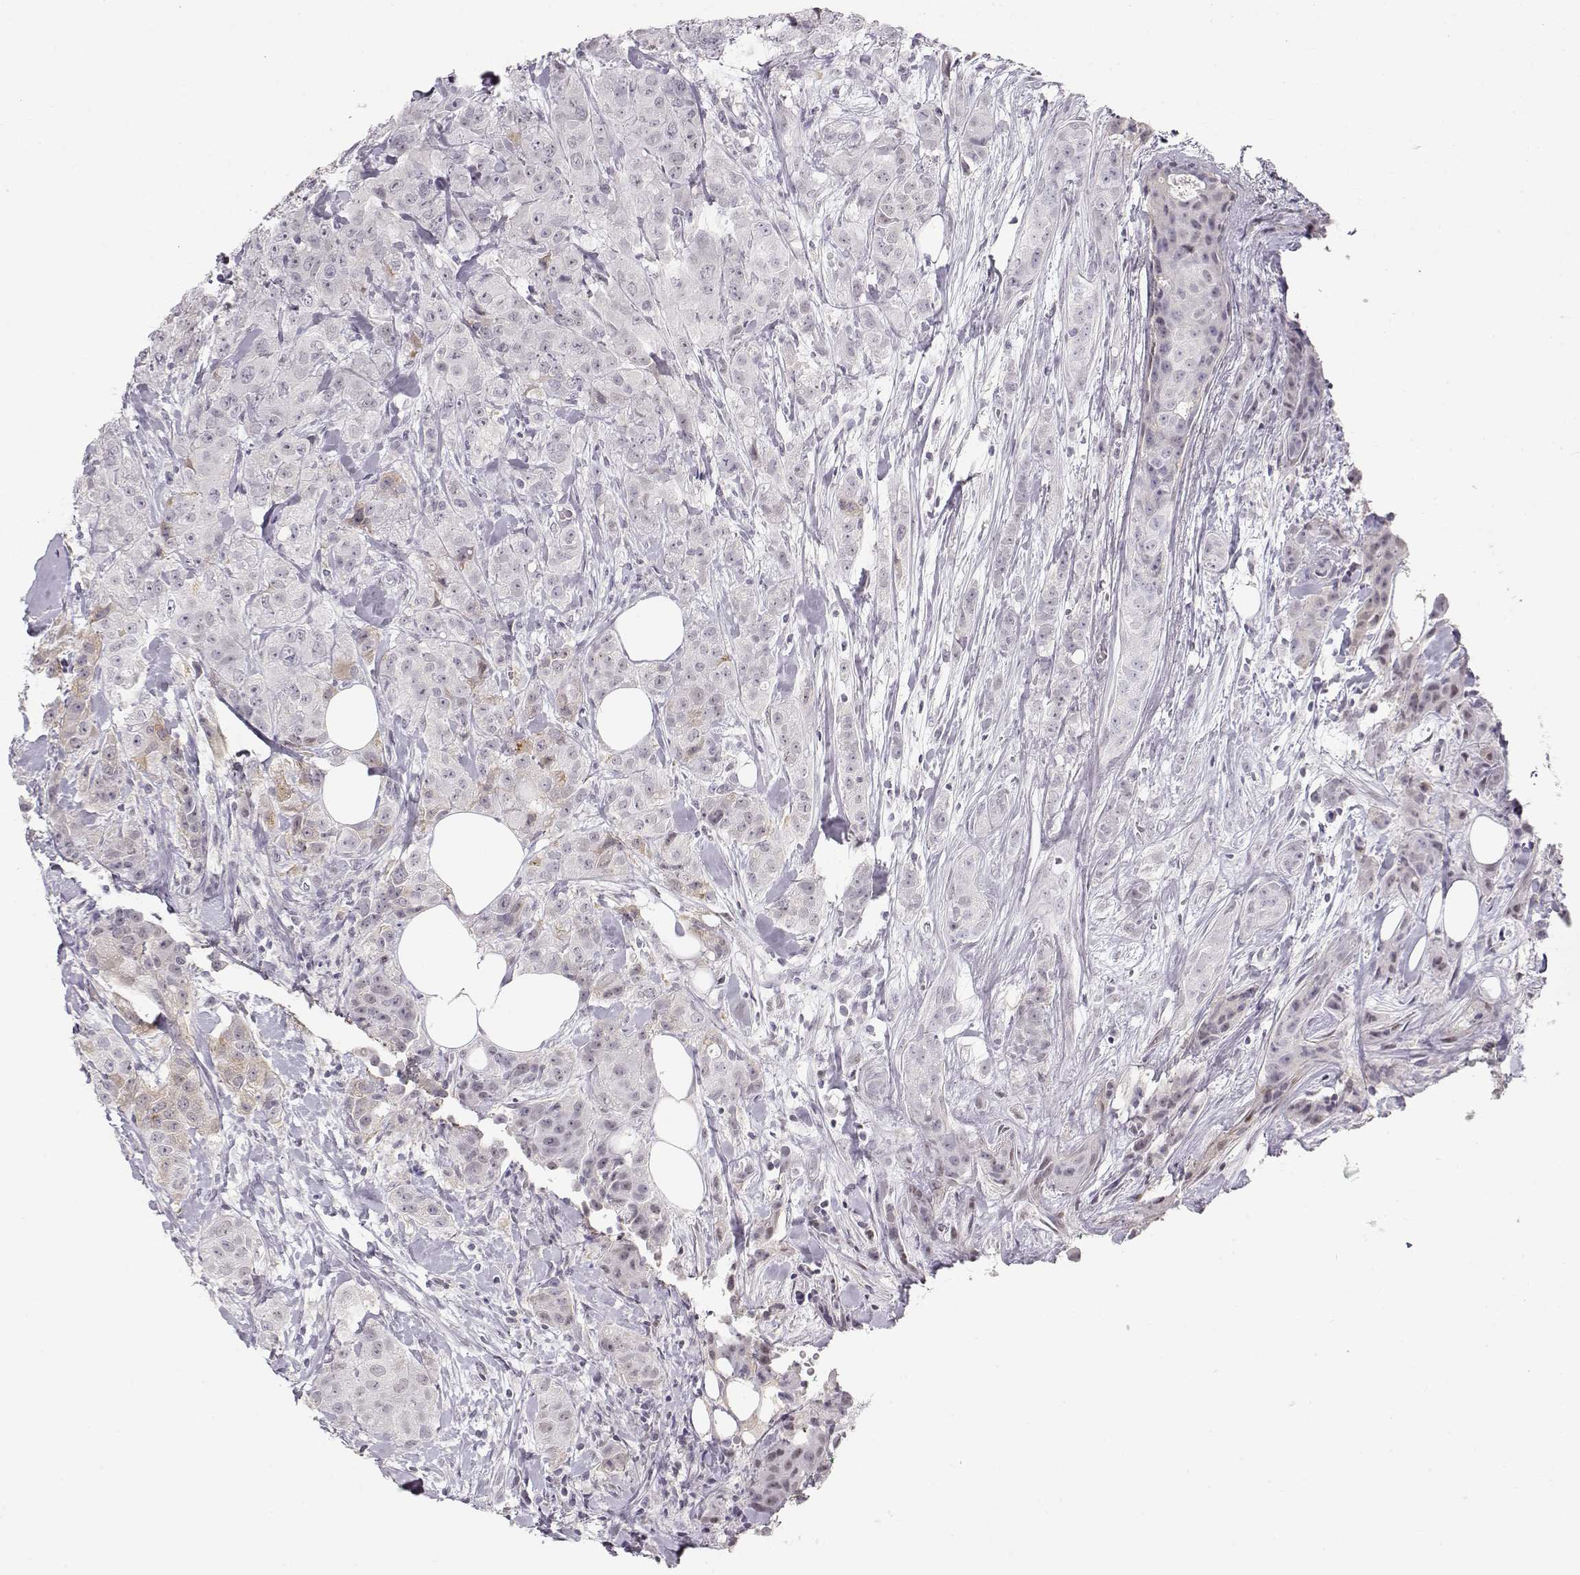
{"staining": {"intensity": "weak", "quantity": "<25%", "location": "cytoplasmic/membranous"}, "tissue": "breast cancer", "cell_type": "Tumor cells", "image_type": "cancer", "snomed": [{"axis": "morphology", "description": "Duct carcinoma"}, {"axis": "topography", "description": "Breast"}], "caption": "Protein analysis of breast cancer (intraductal carcinoma) demonstrates no significant staining in tumor cells.", "gene": "TEPP", "patient": {"sex": "female", "age": 43}}